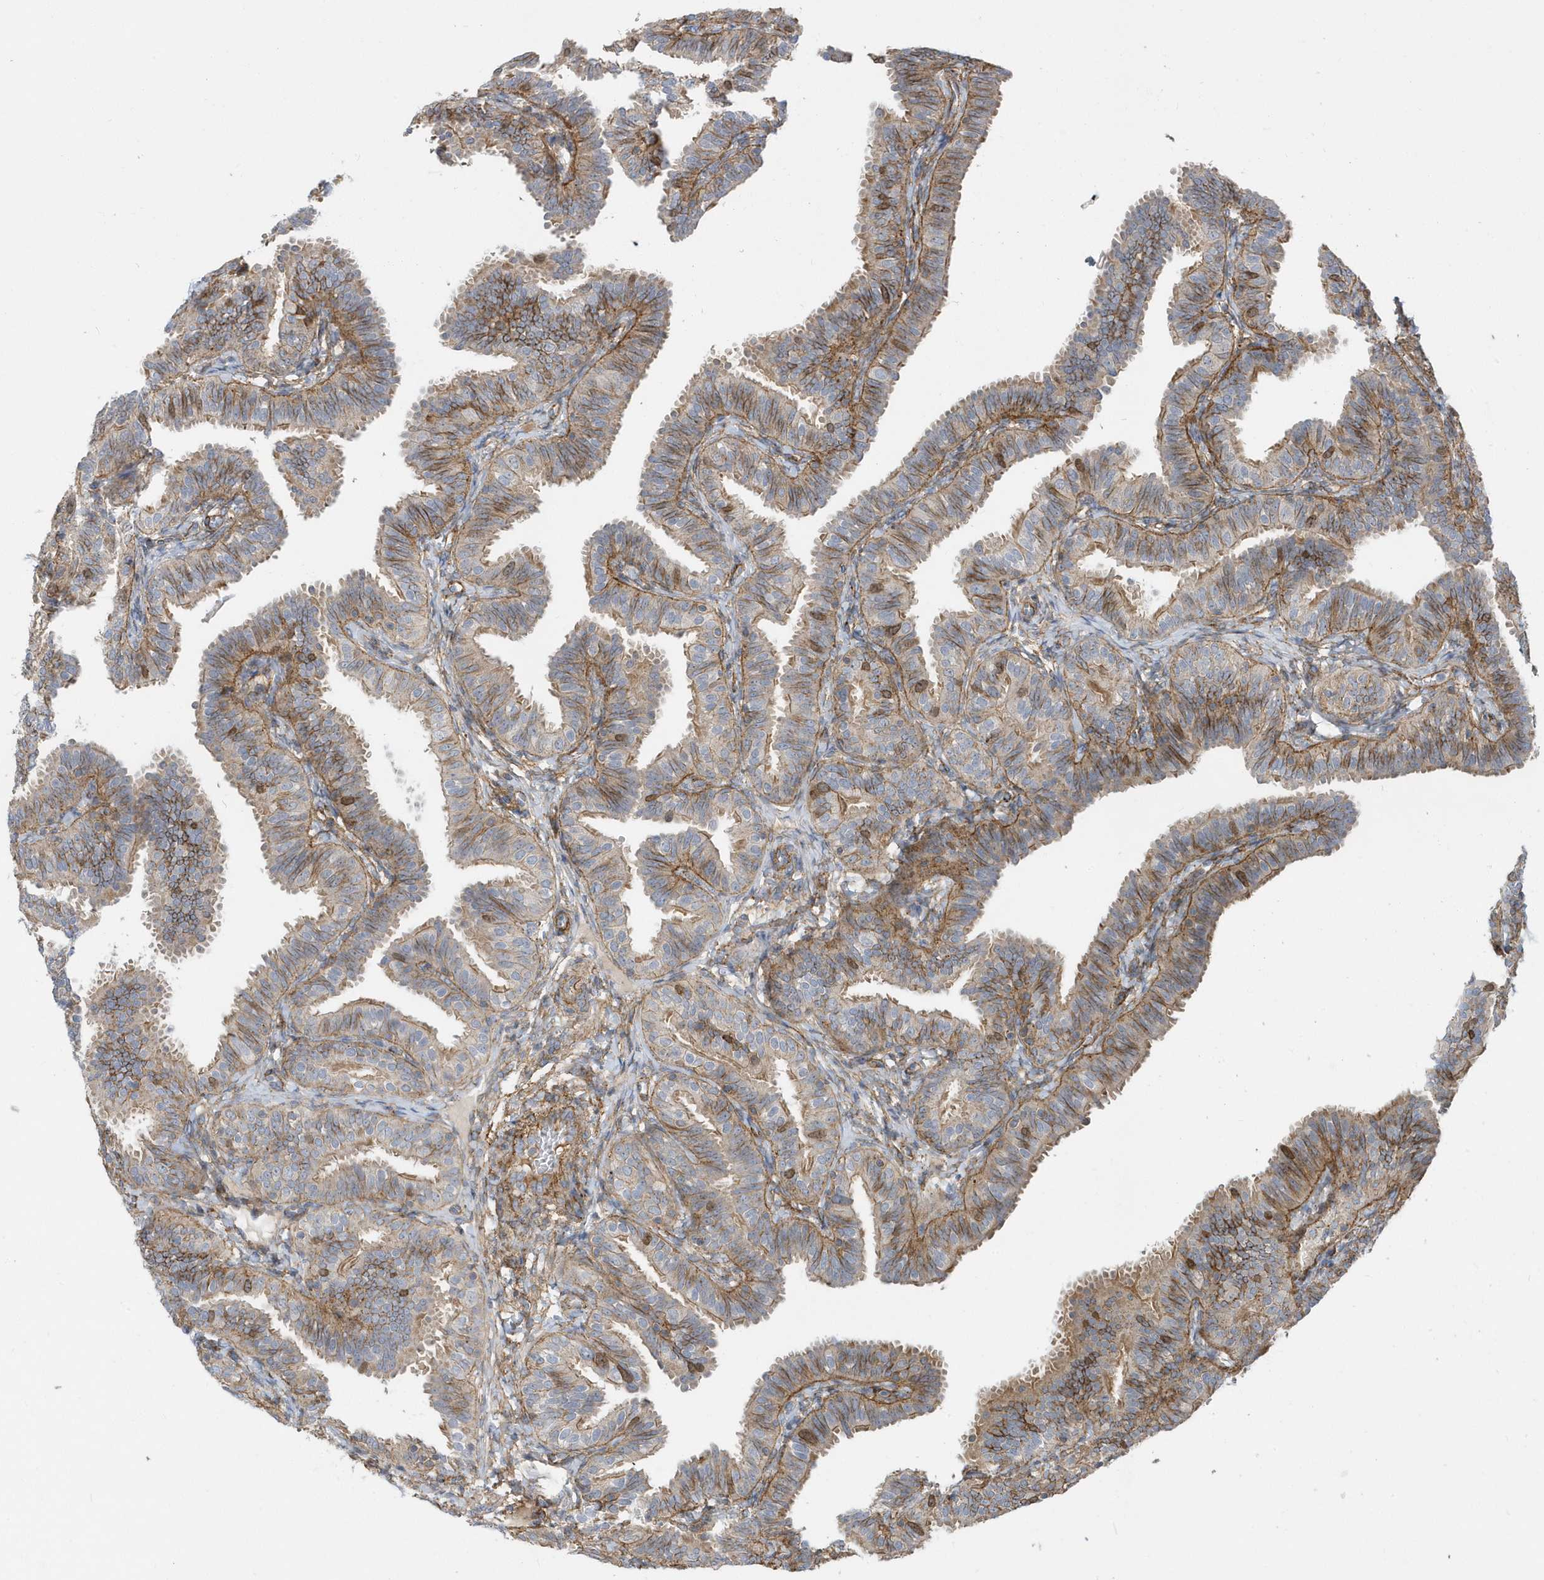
{"staining": {"intensity": "moderate", "quantity": "25%-75%", "location": "cytoplasmic/membranous,nuclear"}, "tissue": "fallopian tube", "cell_type": "Glandular cells", "image_type": "normal", "snomed": [{"axis": "morphology", "description": "Normal tissue, NOS"}, {"axis": "topography", "description": "Fallopian tube"}], "caption": "Fallopian tube stained with DAB immunohistochemistry (IHC) reveals medium levels of moderate cytoplasmic/membranous,nuclear positivity in about 25%-75% of glandular cells.", "gene": "HRH4", "patient": {"sex": "female", "age": 35}}